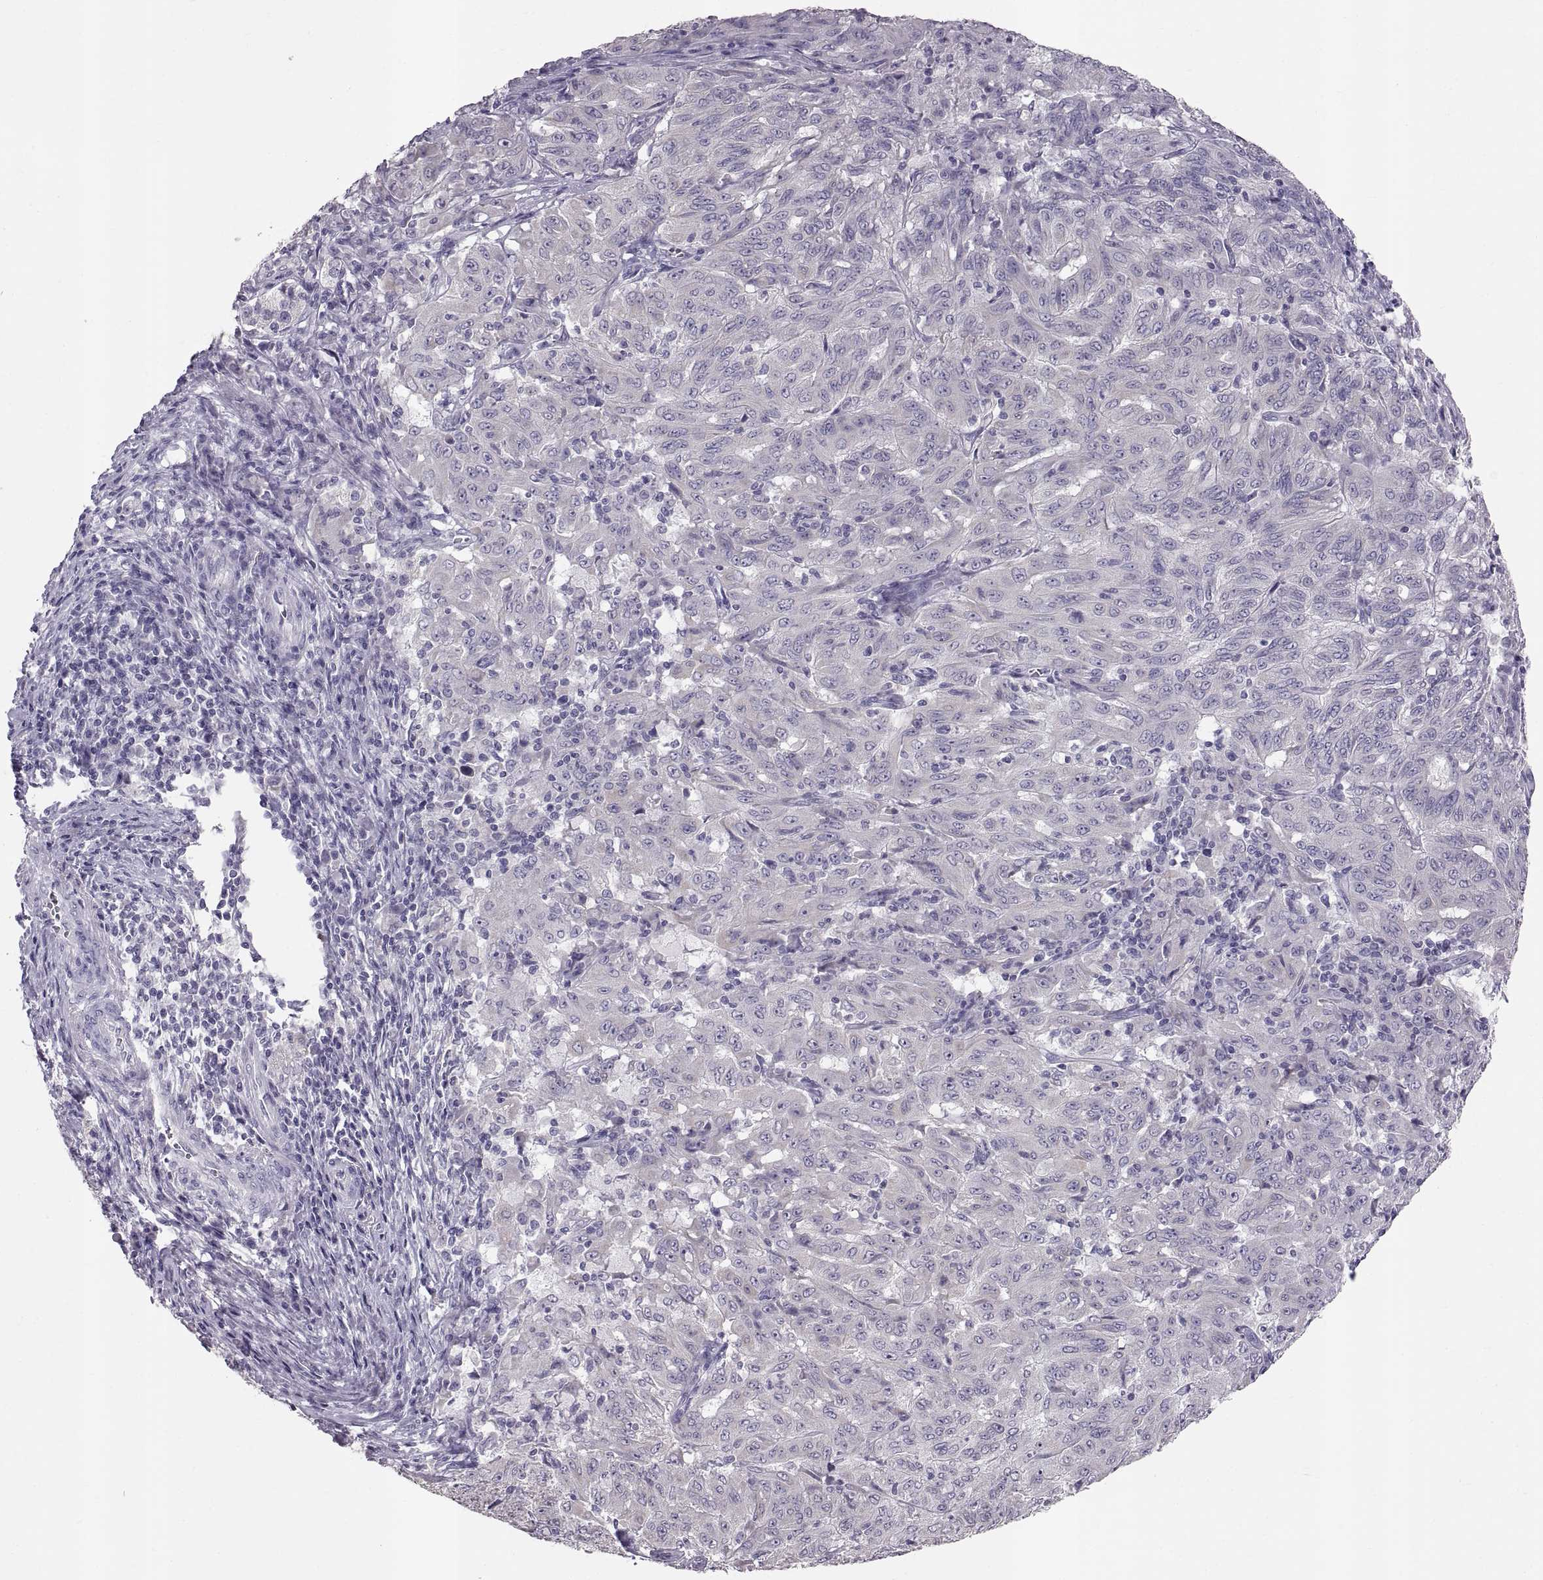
{"staining": {"intensity": "negative", "quantity": "none", "location": "none"}, "tissue": "pancreatic cancer", "cell_type": "Tumor cells", "image_type": "cancer", "snomed": [{"axis": "morphology", "description": "Adenocarcinoma, NOS"}, {"axis": "topography", "description": "Pancreas"}], "caption": "This photomicrograph is of pancreatic adenocarcinoma stained with IHC to label a protein in brown with the nuclei are counter-stained blue. There is no positivity in tumor cells. (DAB immunohistochemistry (IHC) visualized using brightfield microscopy, high magnification).", "gene": "WBP2NL", "patient": {"sex": "male", "age": 63}}